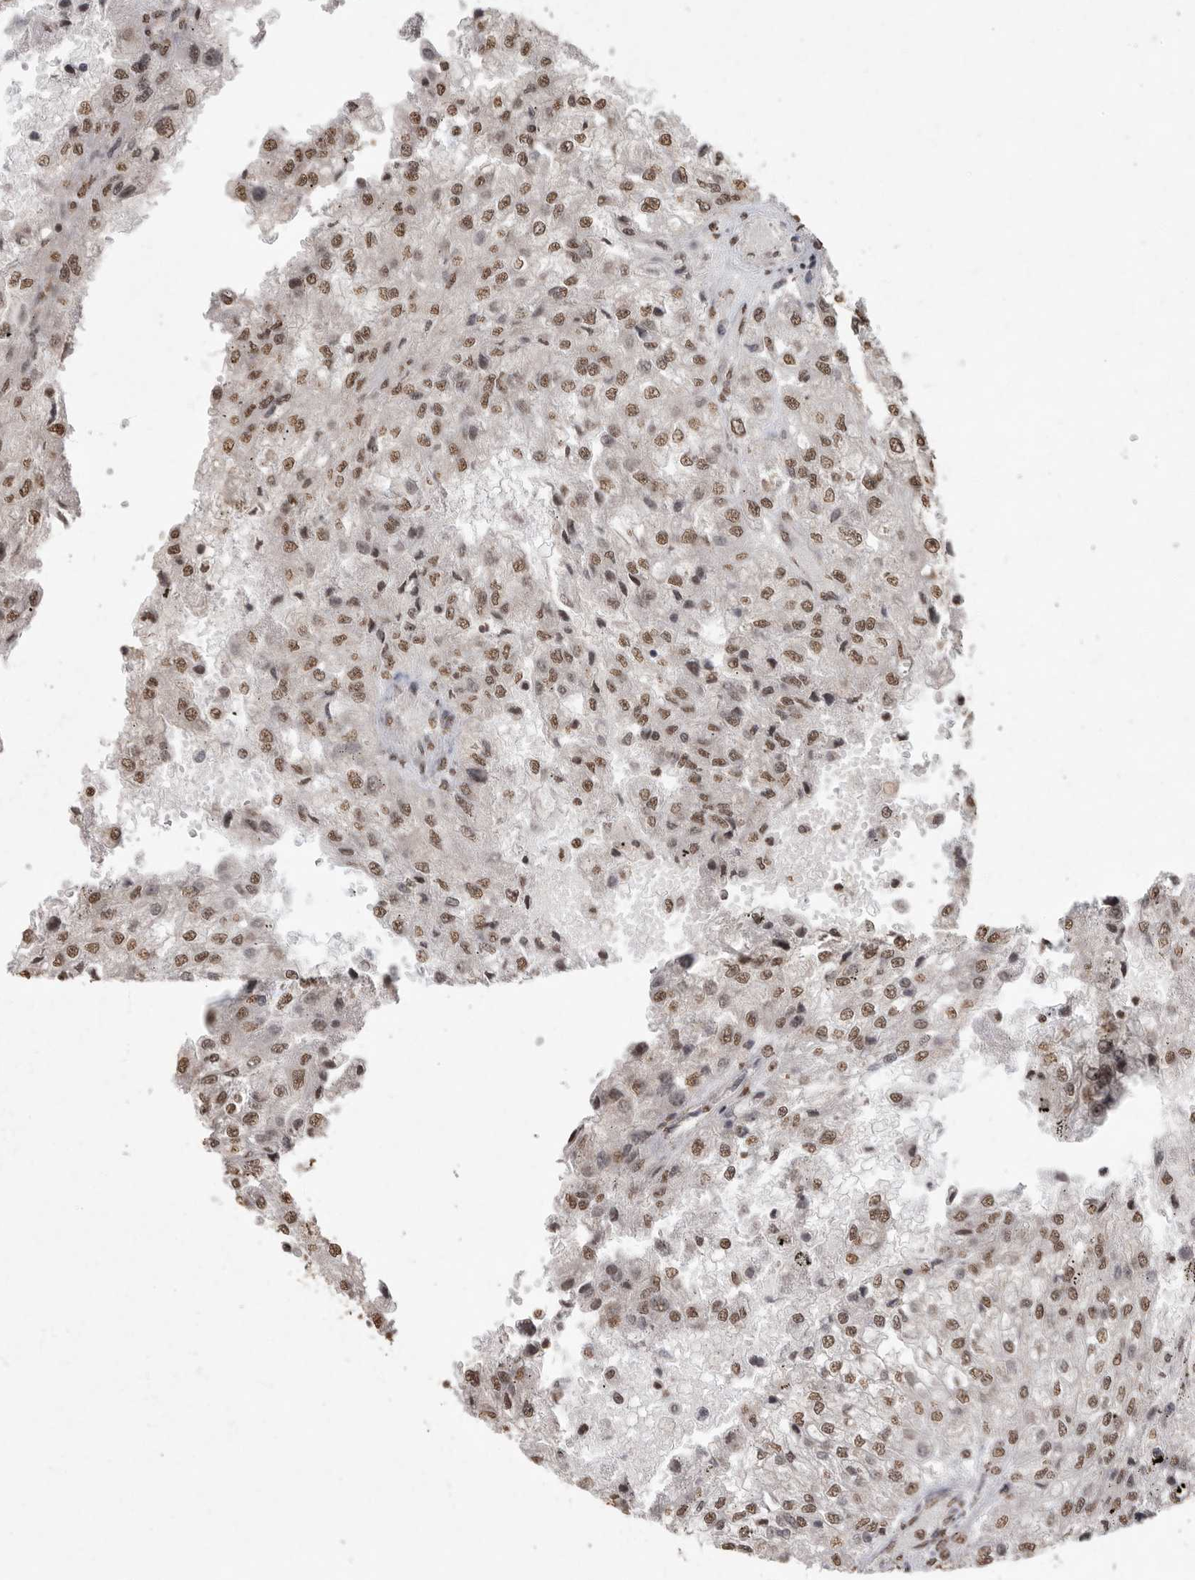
{"staining": {"intensity": "moderate", "quantity": ">75%", "location": "nuclear"}, "tissue": "renal cancer", "cell_type": "Tumor cells", "image_type": "cancer", "snomed": [{"axis": "morphology", "description": "Adenocarcinoma, NOS"}, {"axis": "topography", "description": "Kidney"}], "caption": "High-power microscopy captured an immunohistochemistry photomicrograph of renal cancer, revealing moderate nuclear positivity in about >75% of tumor cells.", "gene": "NBL1", "patient": {"sex": "female", "age": 54}}